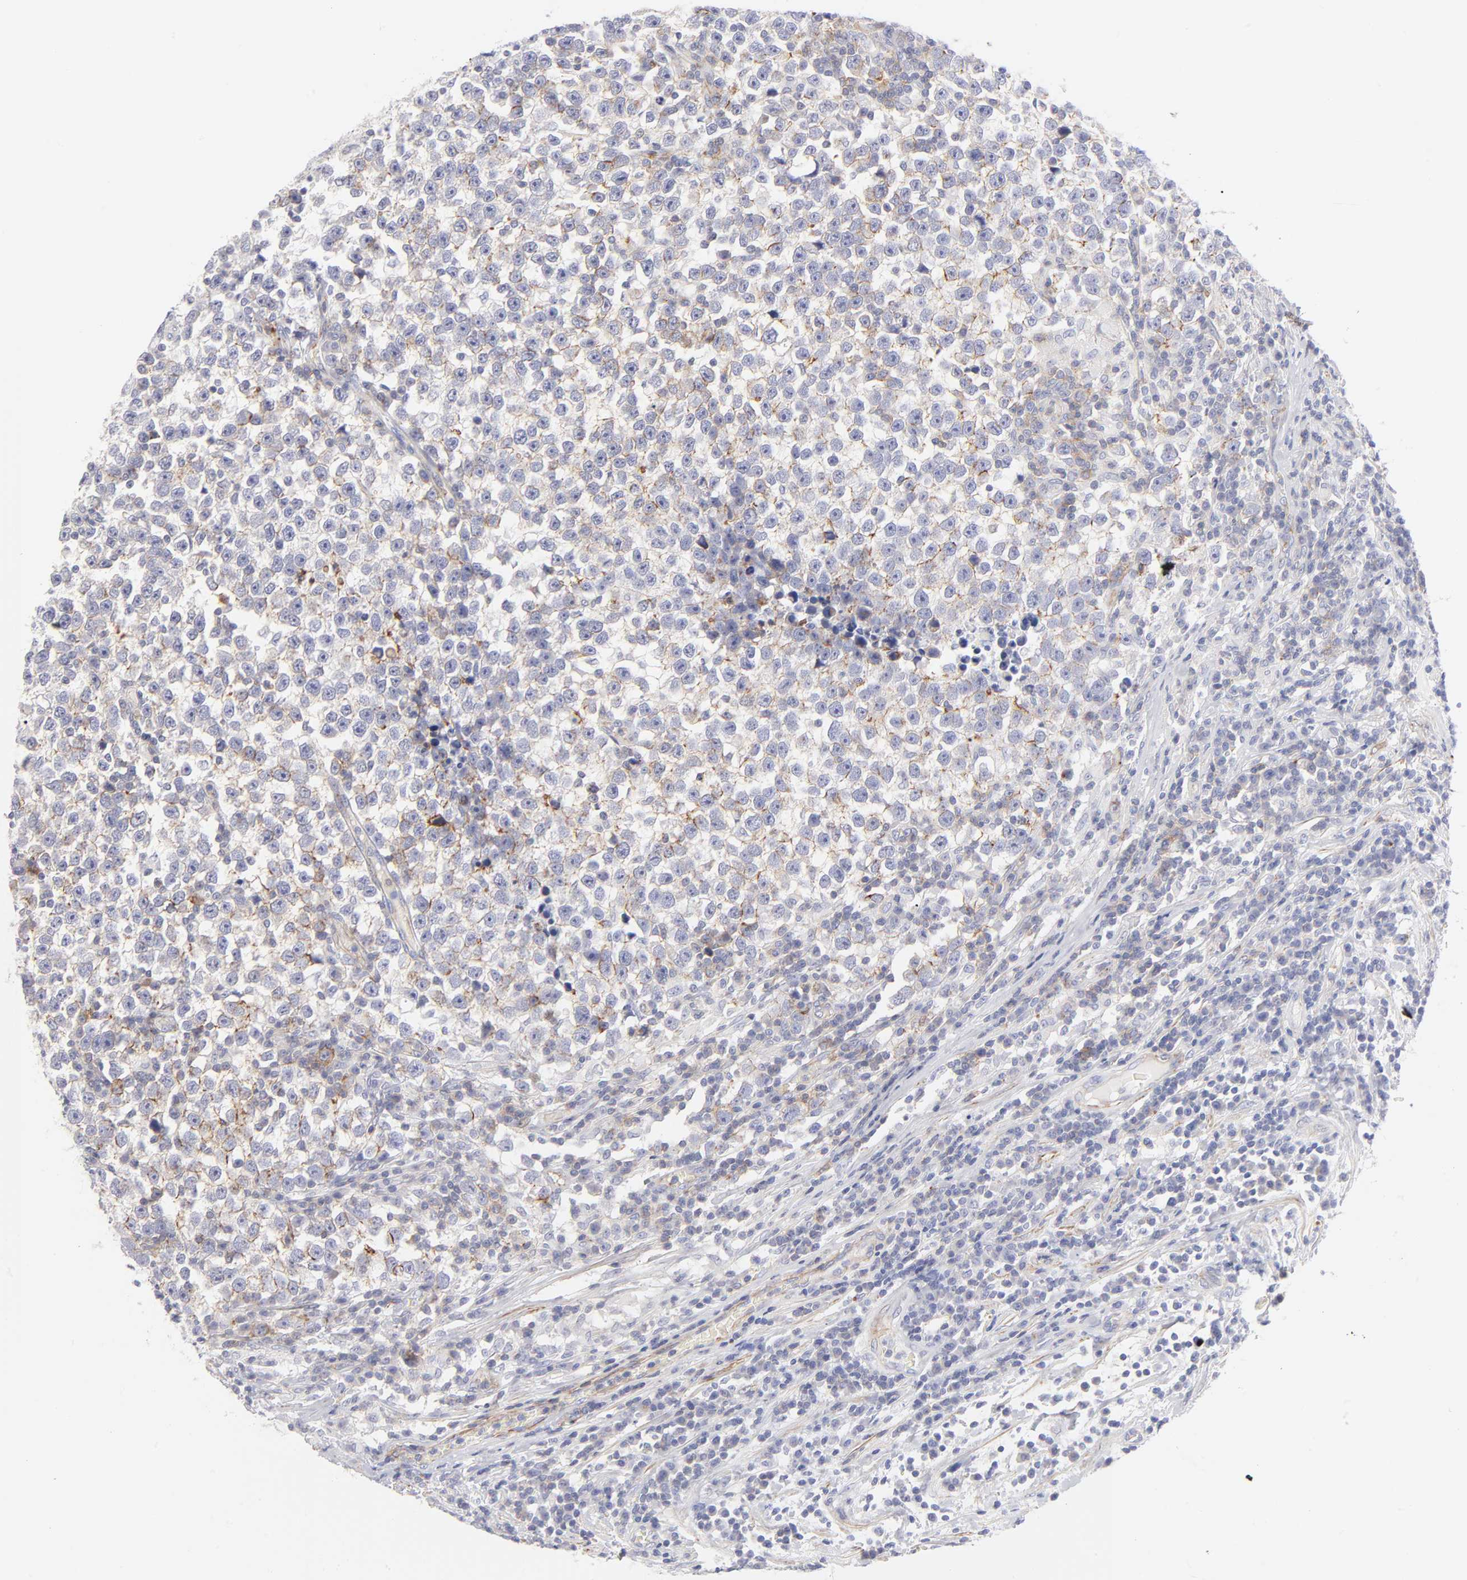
{"staining": {"intensity": "weak", "quantity": "<25%", "location": "cytoplasmic/membranous"}, "tissue": "testis cancer", "cell_type": "Tumor cells", "image_type": "cancer", "snomed": [{"axis": "morphology", "description": "Seminoma, NOS"}, {"axis": "topography", "description": "Testis"}], "caption": "Tumor cells are negative for protein expression in human testis cancer (seminoma).", "gene": "ACTA2", "patient": {"sex": "male", "age": 43}}